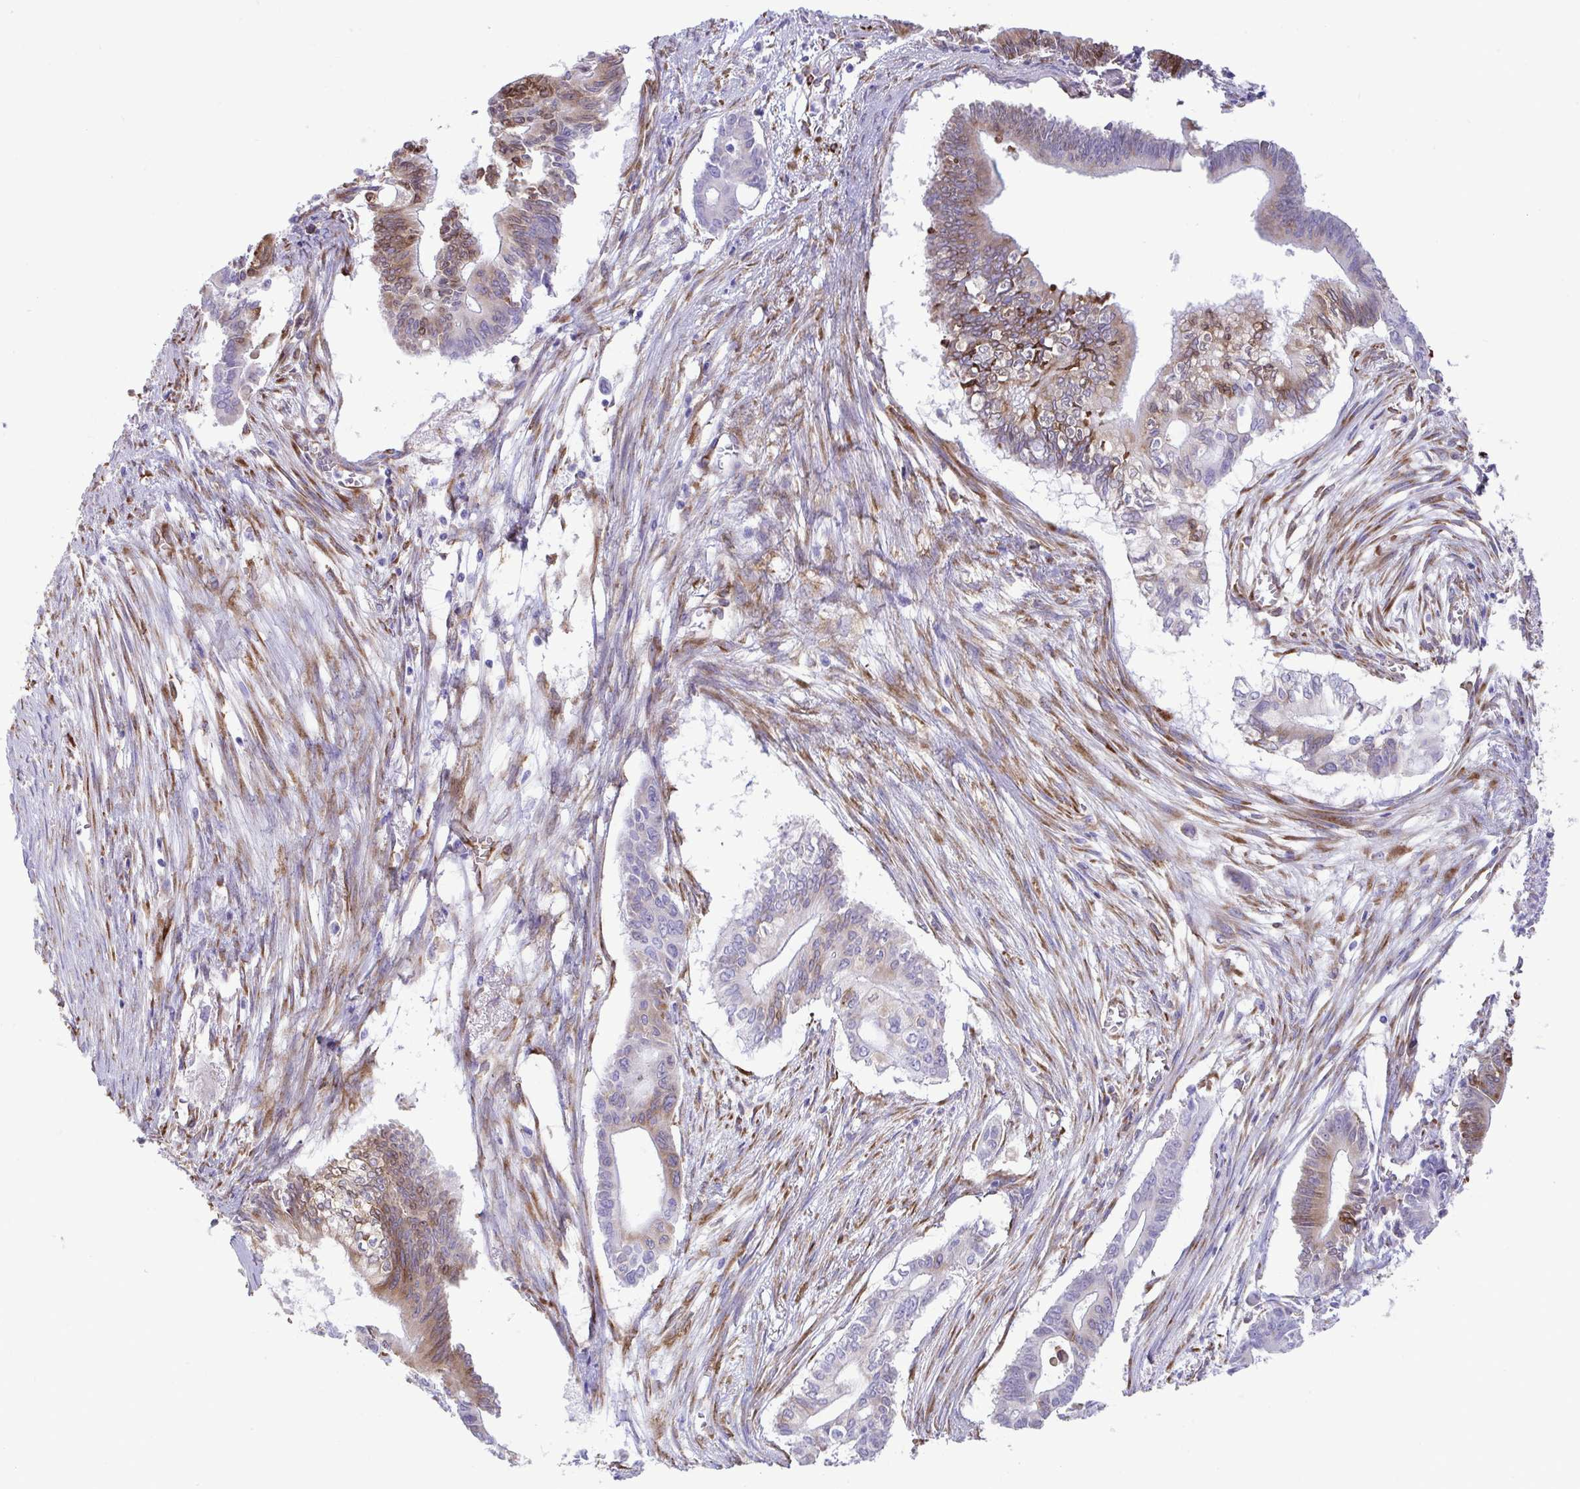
{"staining": {"intensity": "strong", "quantity": "<25%", "location": "cytoplasmic/membranous"}, "tissue": "pancreatic cancer", "cell_type": "Tumor cells", "image_type": "cancer", "snomed": [{"axis": "morphology", "description": "Adenocarcinoma, NOS"}, {"axis": "topography", "description": "Pancreas"}], "caption": "Protein staining by immunohistochemistry displays strong cytoplasmic/membranous staining in about <25% of tumor cells in pancreatic adenocarcinoma.", "gene": "ASPH", "patient": {"sex": "male", "age": 68}}